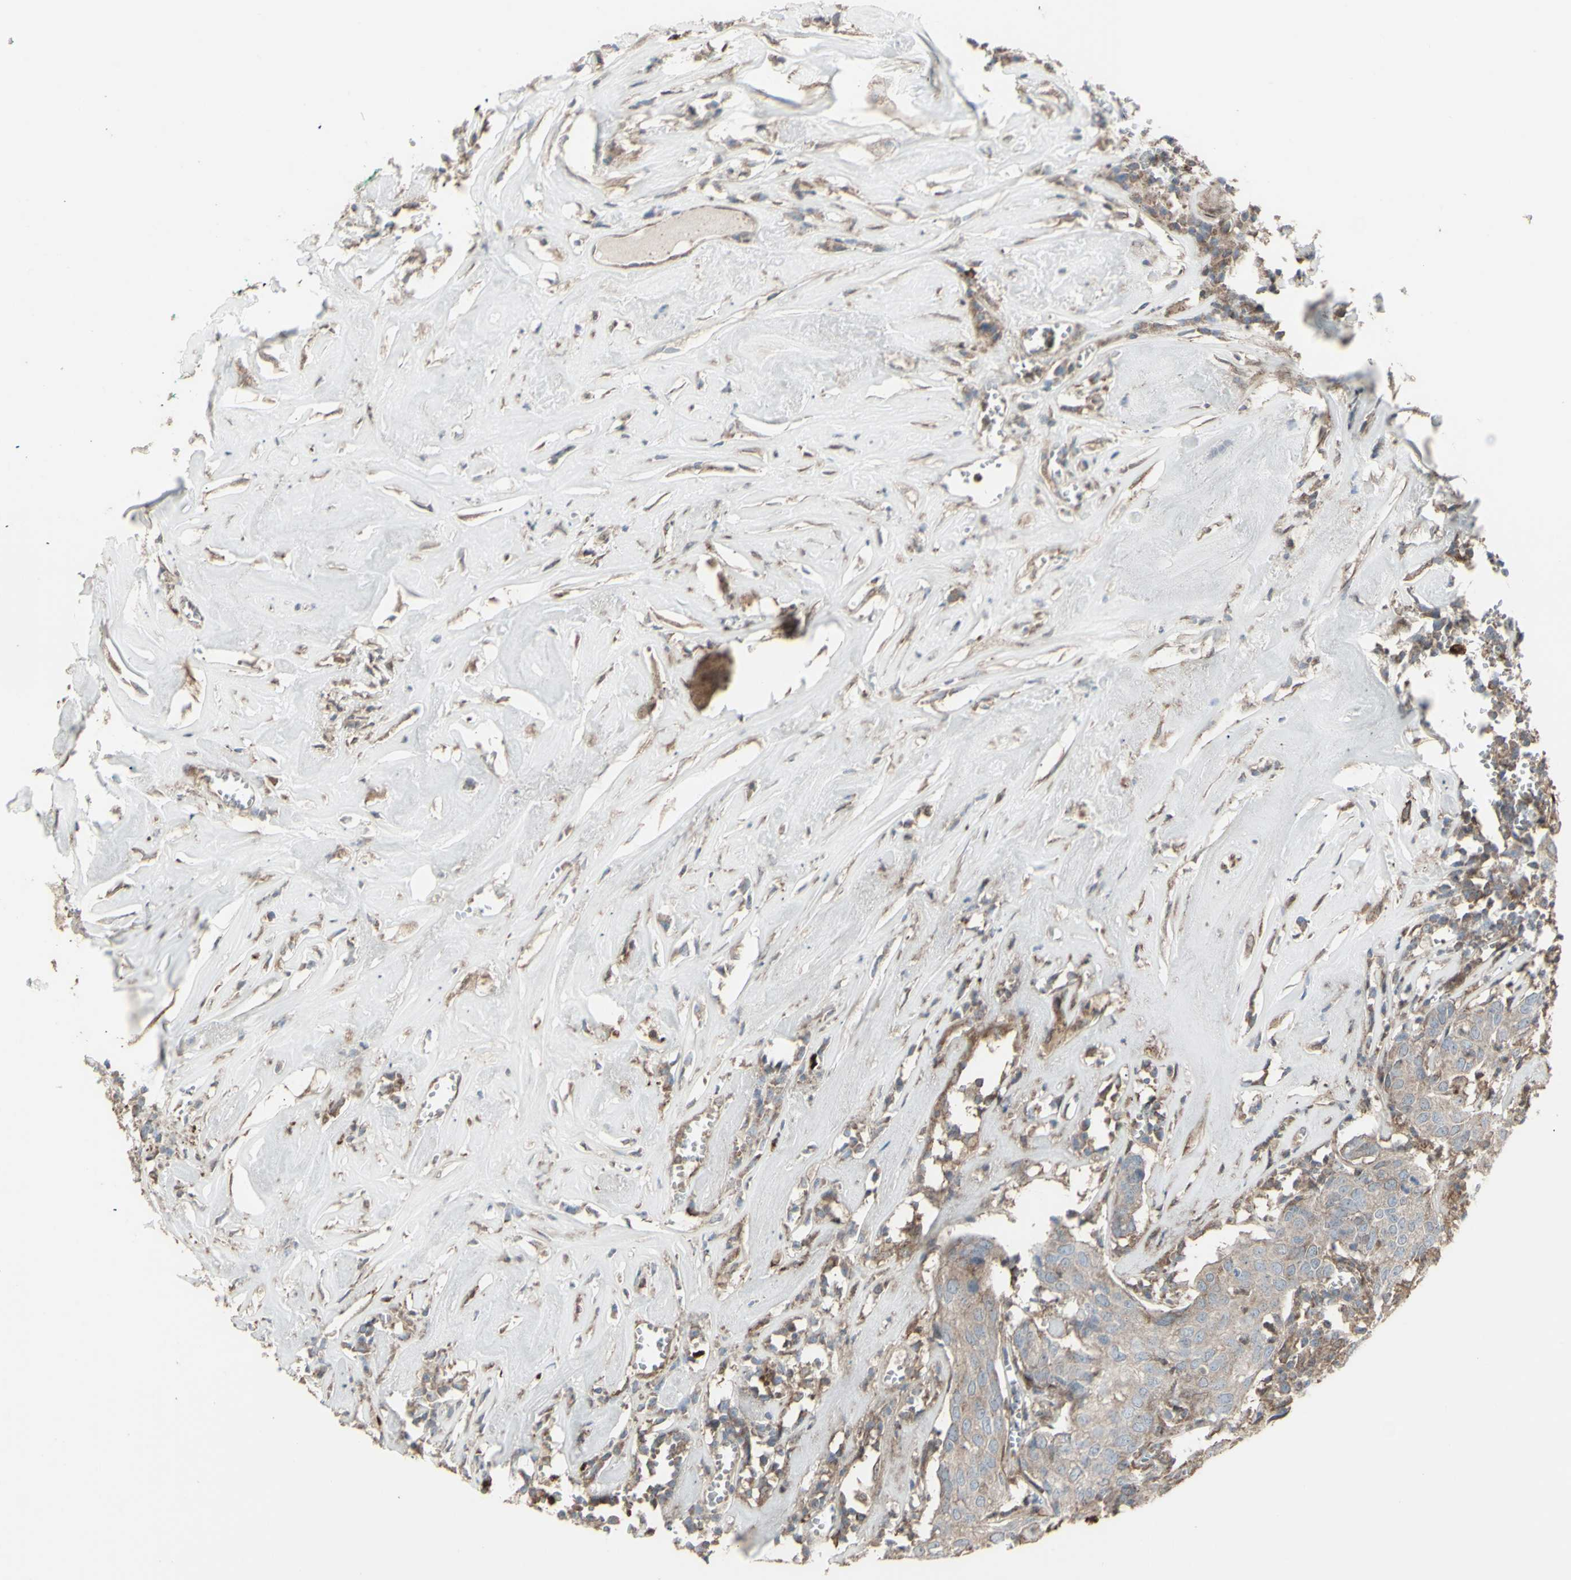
{"staining": {"intensity": "moderate", "quantity": ">75%", "location": "cytoplasmic/membranous"}, "tissue": "head and neck cancer", "cell_type": "Tumor cells", "image_type": "cancer", "snomed": [{"axis": "morphology", "description": "Adenocarcinoma, NOS"}, {"axis": "topography", "description": "Salivary gland"}, {"axis": "topography", "description": "Head-Neck"}], "caption": "Moderate cytoplasmic/membranous expression for a protein is present in about >75% of tumor cells of head and neck cancer (adenocarcinoma) using IHC.", "gene": "RNASEL", "patient": {"sex": "female", "age": 65}}